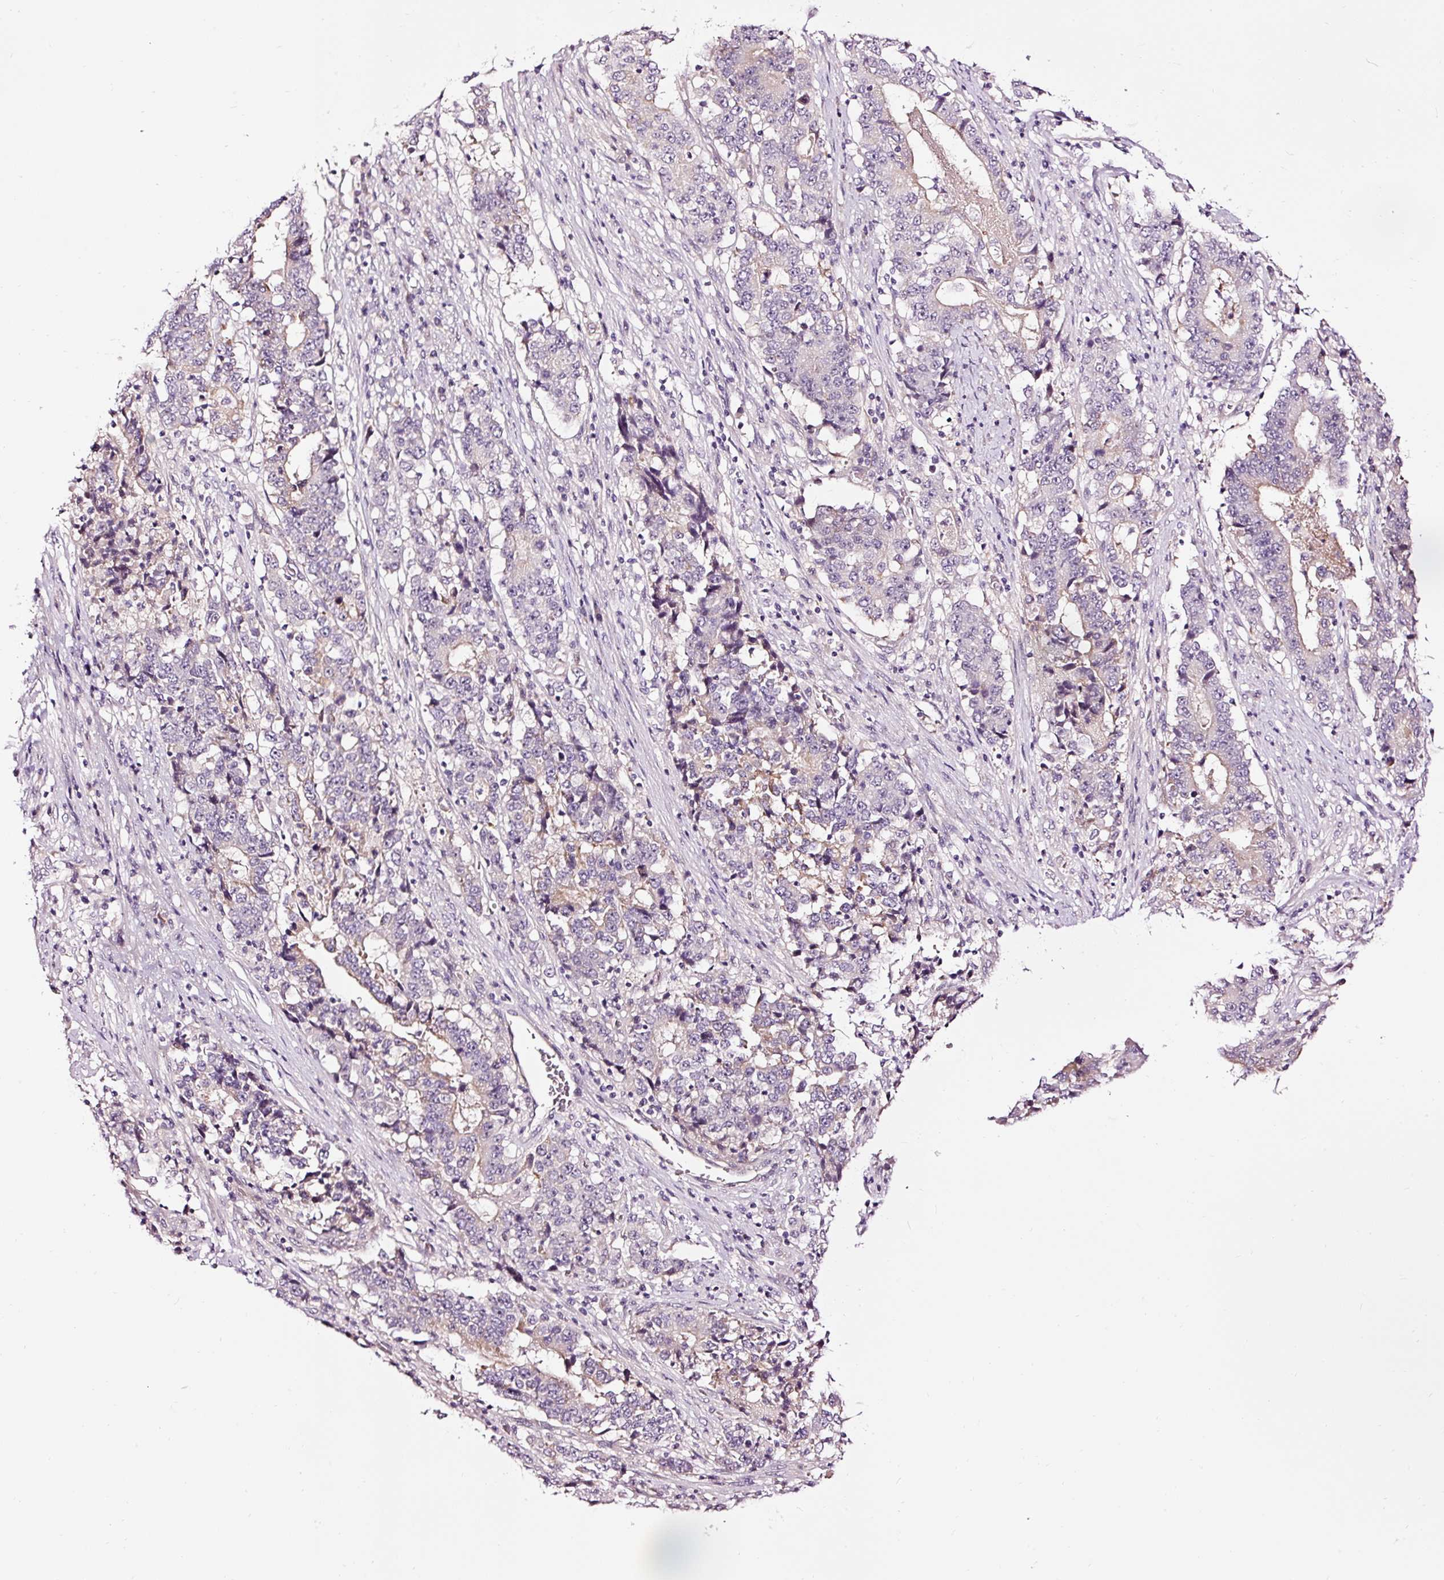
{"staining": {"intensity": "negative", "quantity": "none", "location": "none"}, "tissue": "stomach cancer", "cell_type": "Tumor cells", "image_type": "cancer", "snomed": [{"axis": "morphology", "description": "Adenocarcinoma, NOS"}, {"axis": "topography", "description": "Stomach"}], "caption": "IHC photomicrograph of neoplastic tissue: human stomach cancer stained with DAB (3,3'-diaminobenzidine) shows no significant protein positivity in tumor cells. Nuclei are stained in blue.", "gene": "UTP14A", "patient": {"sex": "male", "age": 59}}